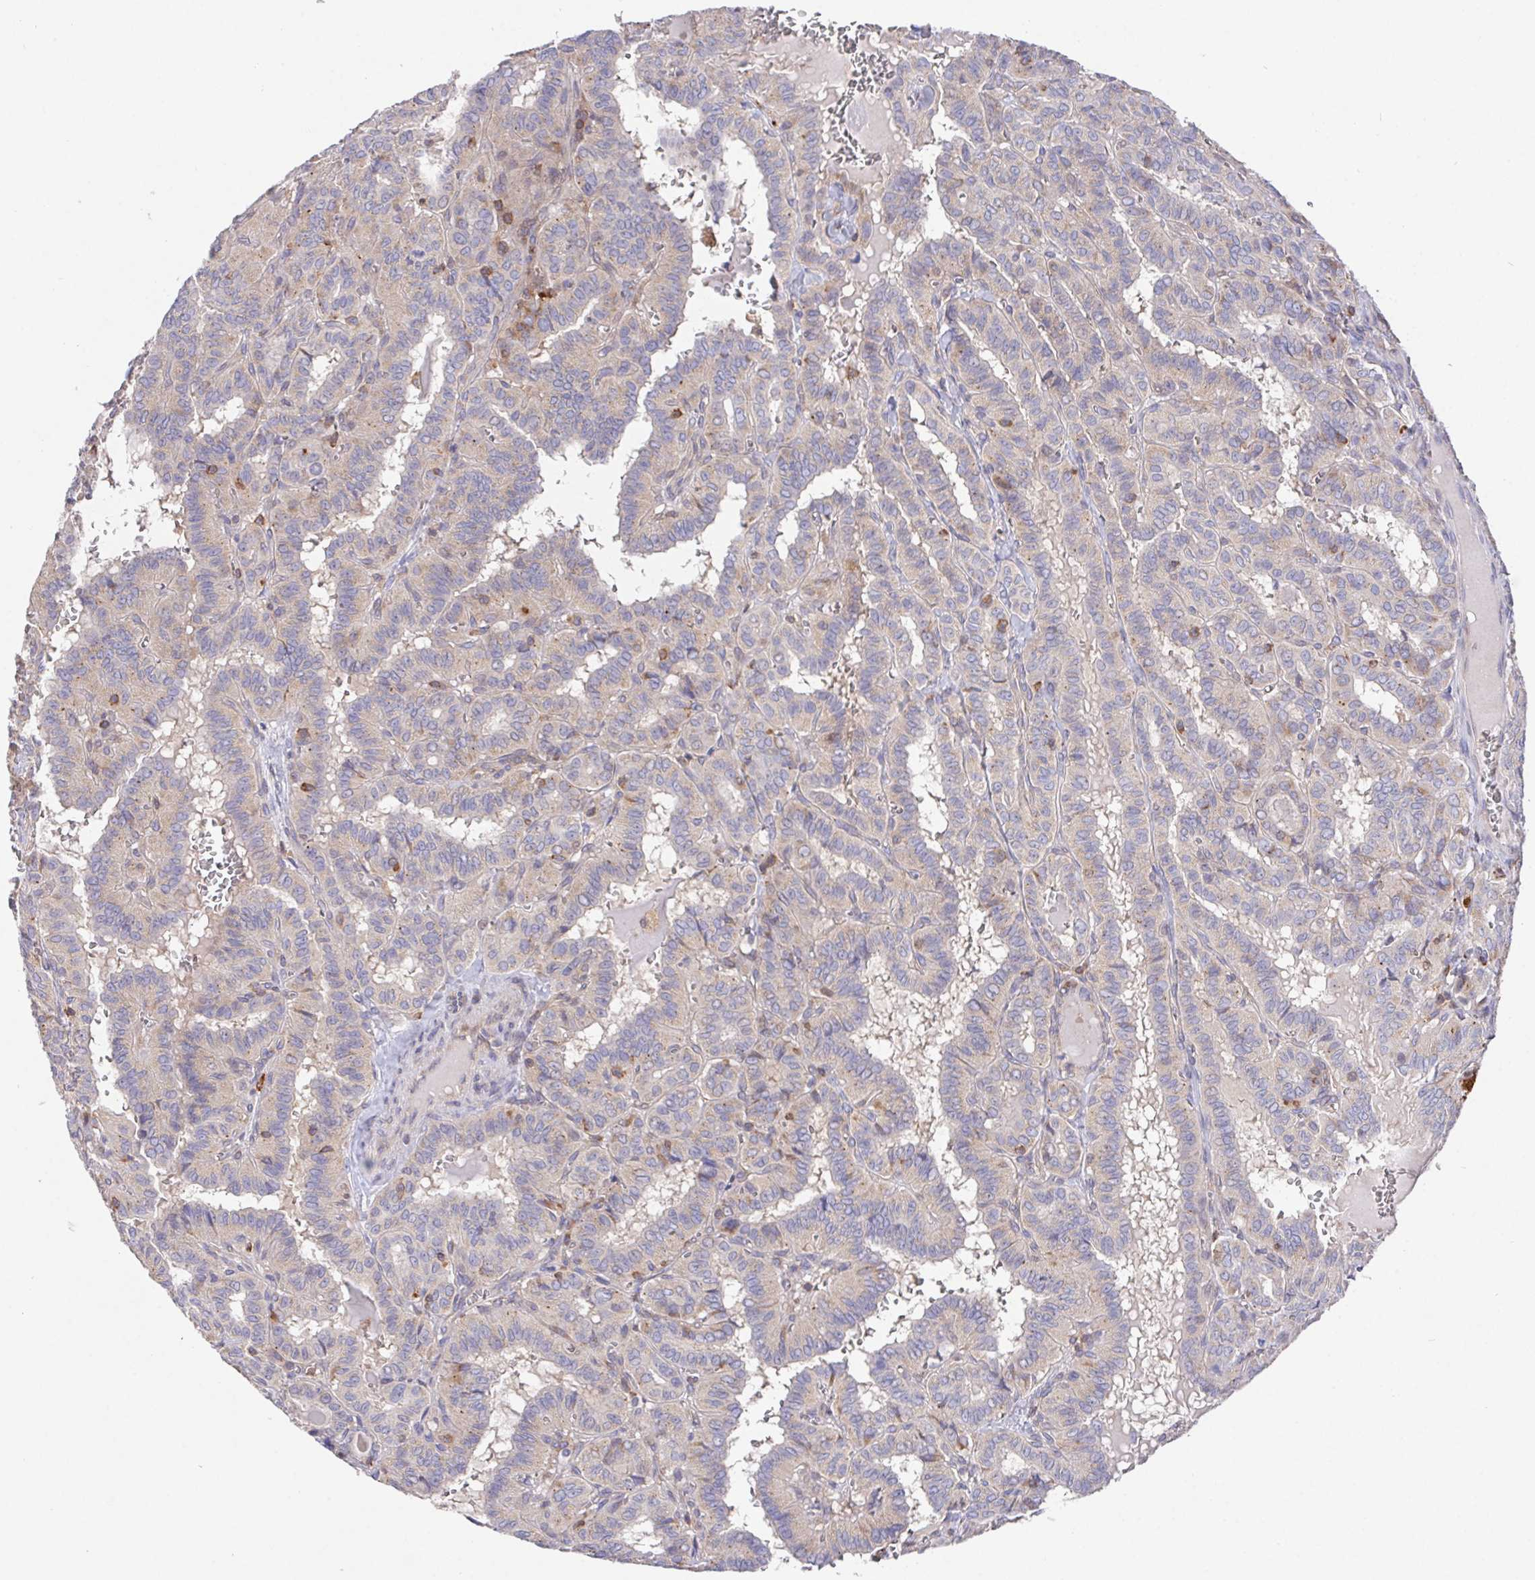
{"staining": {"intensity": "negative", "quantity": "none", "location": "none"}, "tissue": "thyroid cancer", "cell_type": "Tumor cells", "image_type": "cancer", "snomed": [{"axis": "morphology", "description": "Papillary adenocarcinoma, NOS"}, {"axis": "topography", "description": "Thyroid gland"}], "caption": "IHC image of neoplastic tissue: thyroid cancer stained with DAB (3,3'-diaminobenzidine) shows no significant protein positivity in tumor cells.", "gene": "FAM241A", "patient": {"sex": "female", "age": 21}}